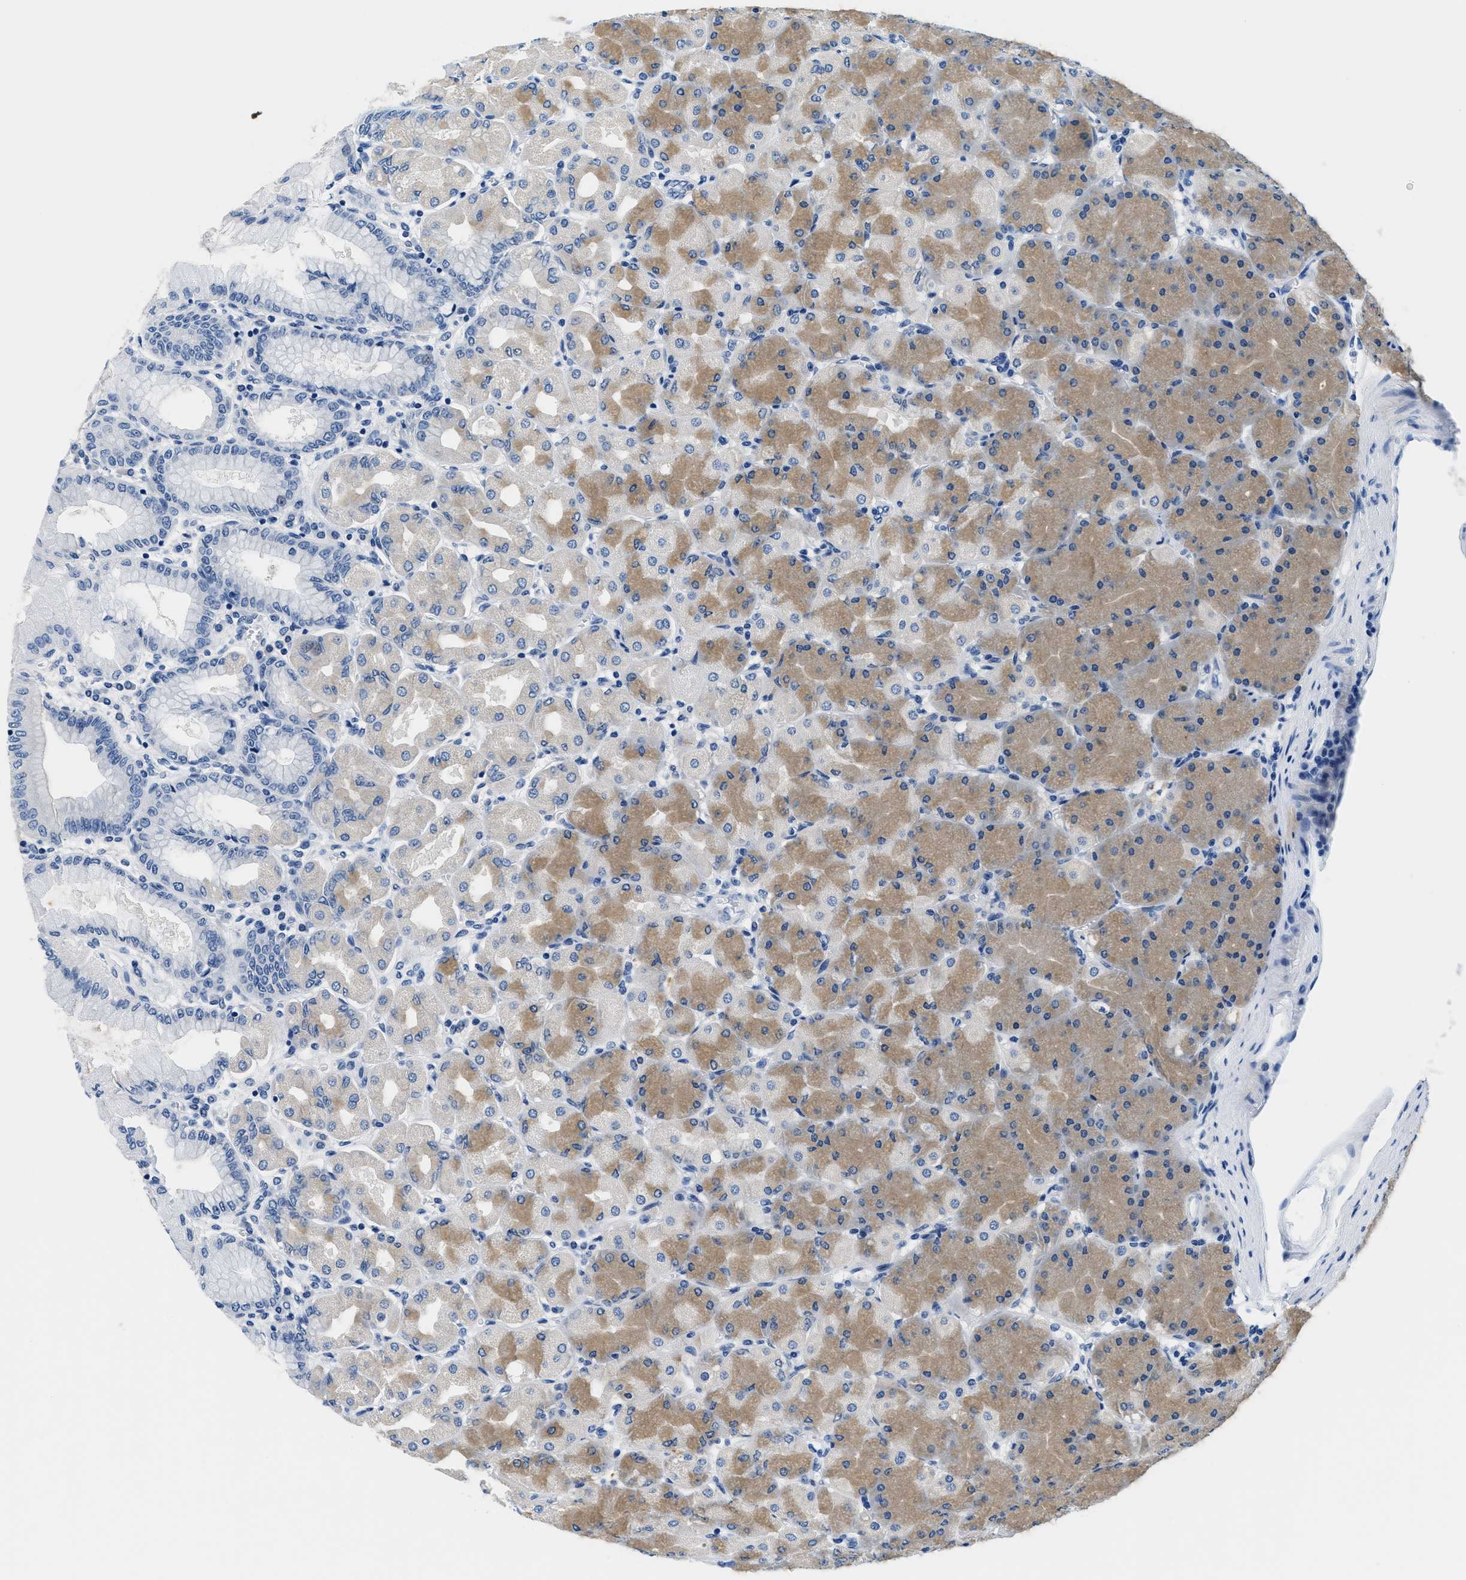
{"staining": {"intensity": "weak", "quantity": "25%-75%", "location": "cytoplasmic/membranous"}, "tissue": "stomach", "cell_type": "Glandular cells", "image_type": "normal", "snomed": [{"axis": "morphology", "description": "Normal tissue, NOS"}, {"axis": "topography", "description": "Stomach, upper"}], "caption": "IHC photomicrograph of unremarkable stomach: stomach stained using immunohistochemistry reveals low levels of weak protein expression localized specifically in the cytoplasmic/membranous of glandular cells, appearing as a cytoplasmic/membranous brown color.", "gene": "GSTM3", "patient": {"sex": "female", "age": 56}}